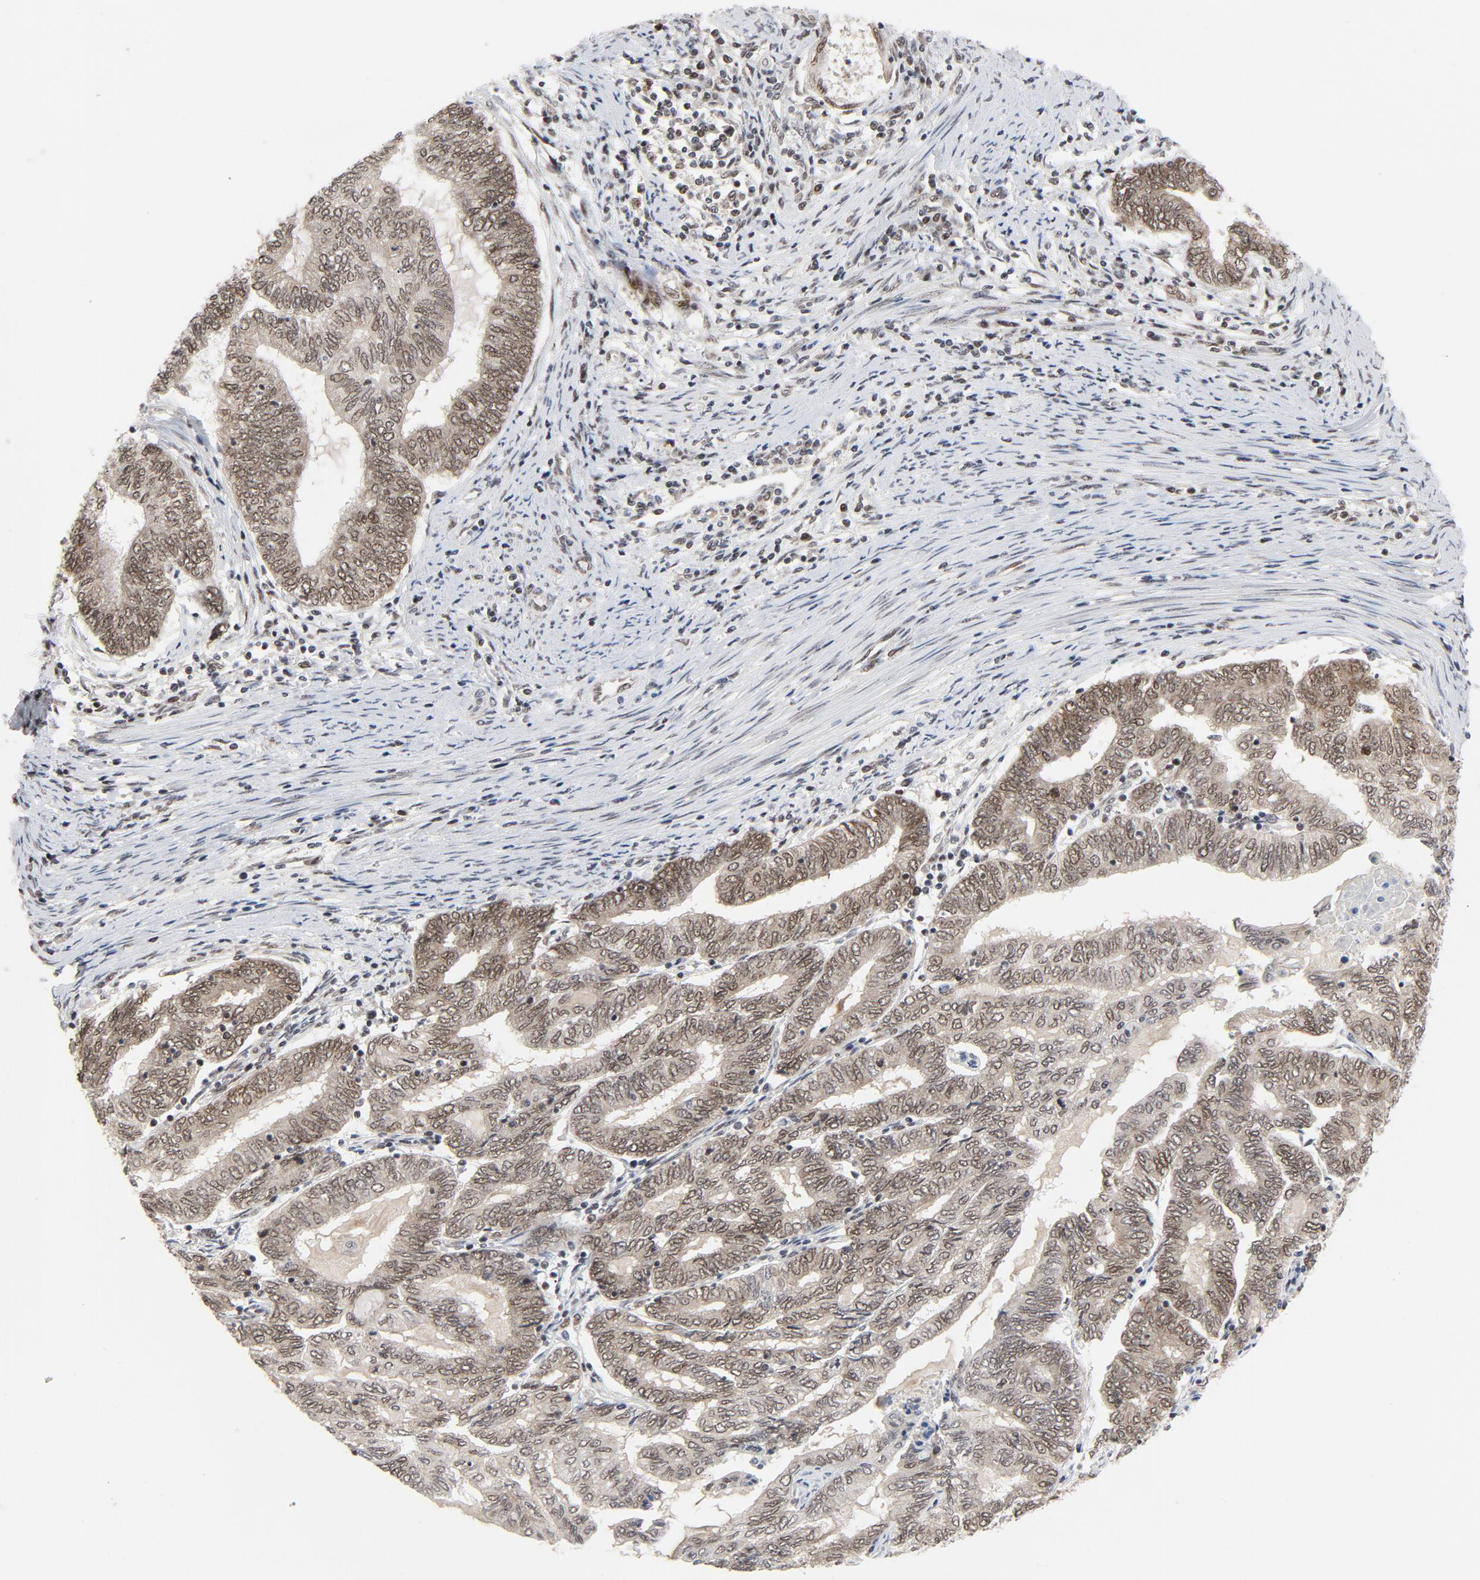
{"staining": {"intensity": "moderate", "quantity": ">75%", "location": "nuclear"}, "tissue": "endometrial cancer", "cell_type": "Tumor cells", "image_type": "cancer", "snomed": [{"axis": "morphology", "description": "Adenocarcinoma, NOS"}, {"axis": "topography", "description": "Uterus"}, {"axis": "topography", "description": "Endometrium"}], "caption": "Tumor cells demonstrate medium levels of moderate nuclear positivity in approximately >75% of cells in human endometrial cancer (adenocarcinoma). (DAB (3,3'-diaminobenzidine) IHC, brown staining for protein, blue staining for nuclei).", "gene": "ERCC1", "patient": {"sex": "female", "age": 70}}